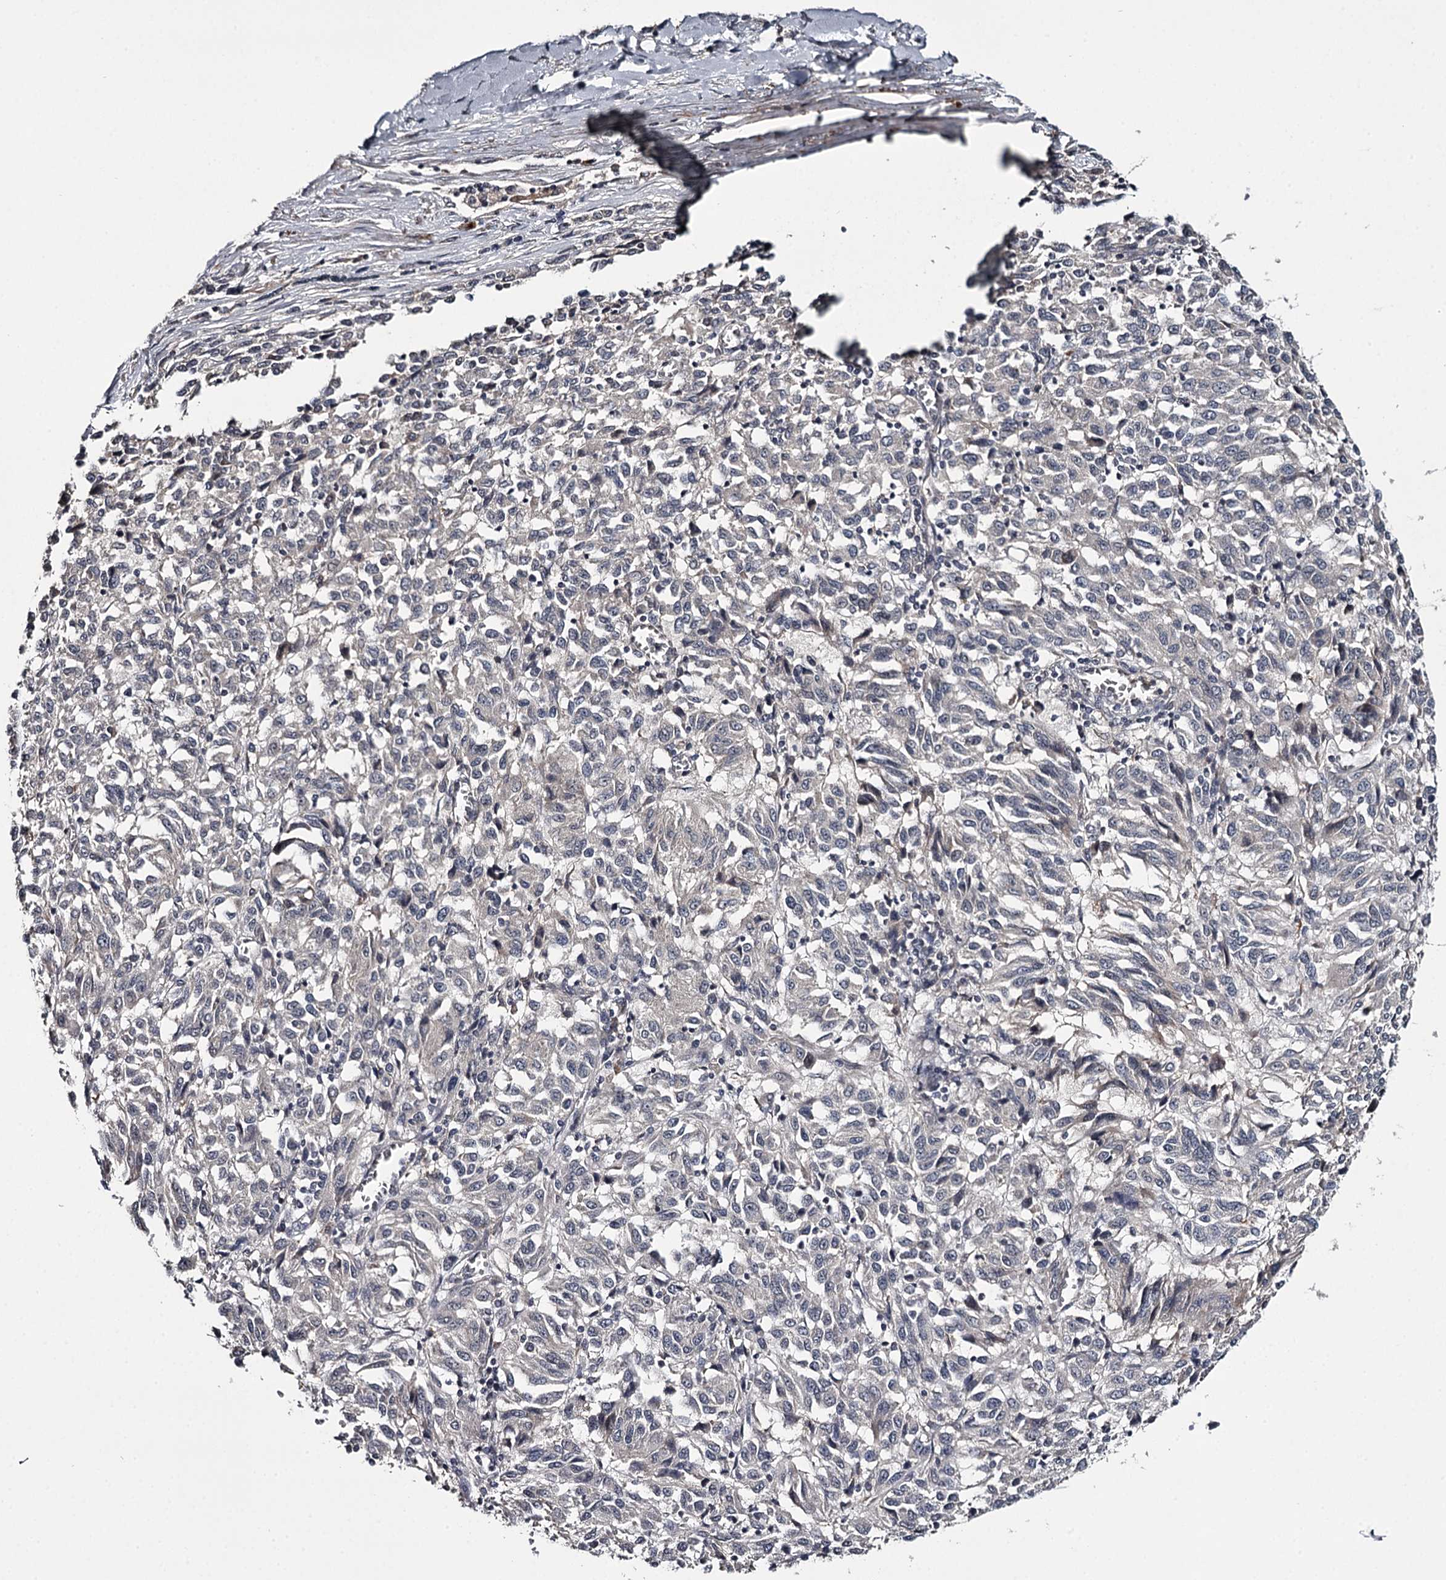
{"staining": {"intensity": "negative", "quantity": "none", "location": "none"}, "tissue": "melanoma", "cell_type": "Tumor cells", "image_type": "cancer", "snomed": [{"axis": "morphology", "description": "Malignant melanoma, Metastatic site"}, {"axis": "topography", "description": "Lung"}], "caption": "Malignant melanoma (metastatic site) was stained to show a protein in brown. There is no significant expression in tumor cells.", "gene": "CWF19L2", "patient": {"sex": "male", "age": 64}}